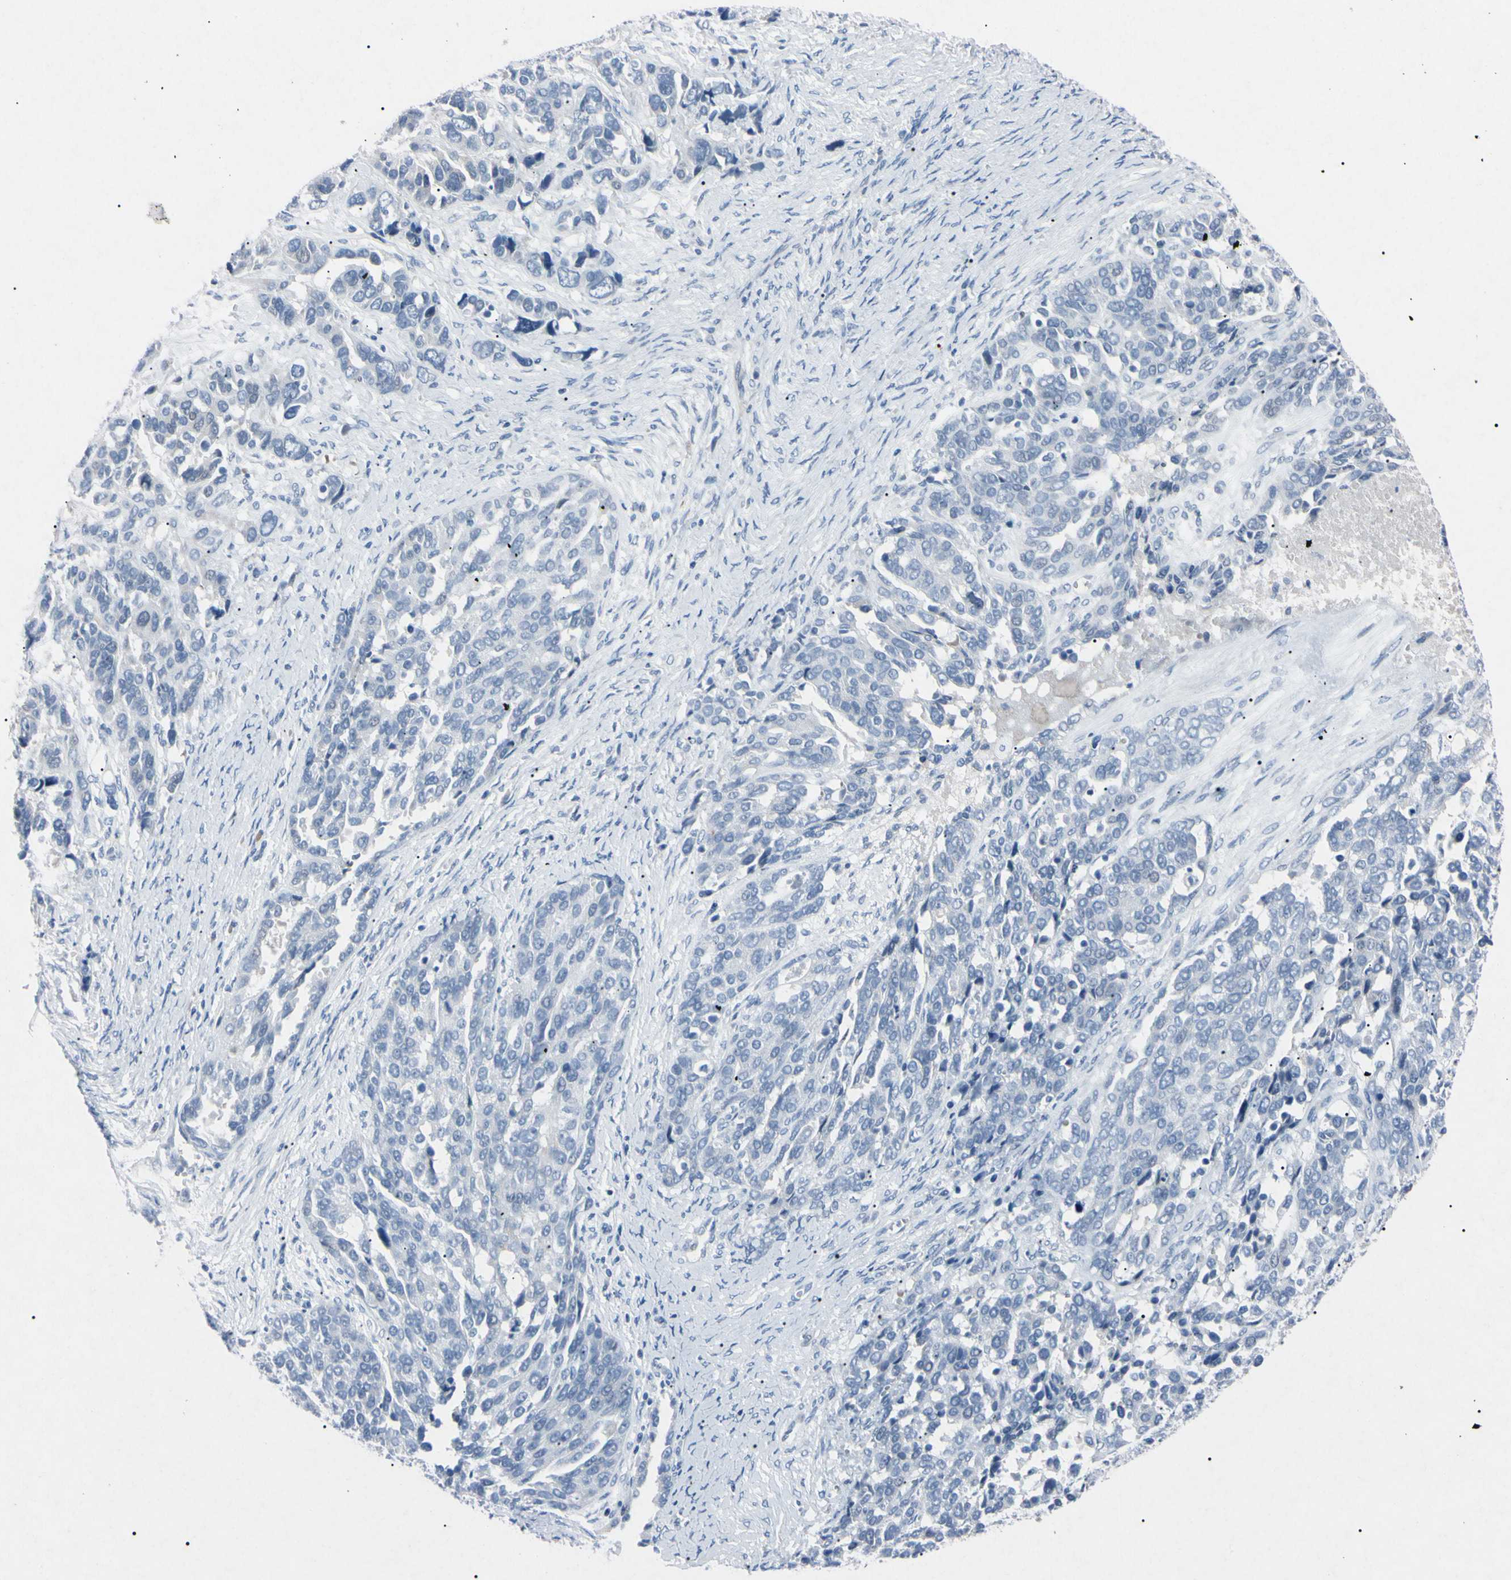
{"staining": {"intensity": "negative", "quantity": "none", "location": "none"}, "tissue": "ovarian cancer", "cell_type": "Tumor cells", "image_type": "cancer", "snomed": [{"axis": "morphology", "description": "Cystadenocarcinoma, serous, NOS"}, {"axis": "topography", "description": "Ovary"}], "caption": "Immunohistochemical staining of human ovarian cancer displays no significant expression in tumor cells.", "gene": "ELN", "patient": {"sex": "female", "age": 44}}